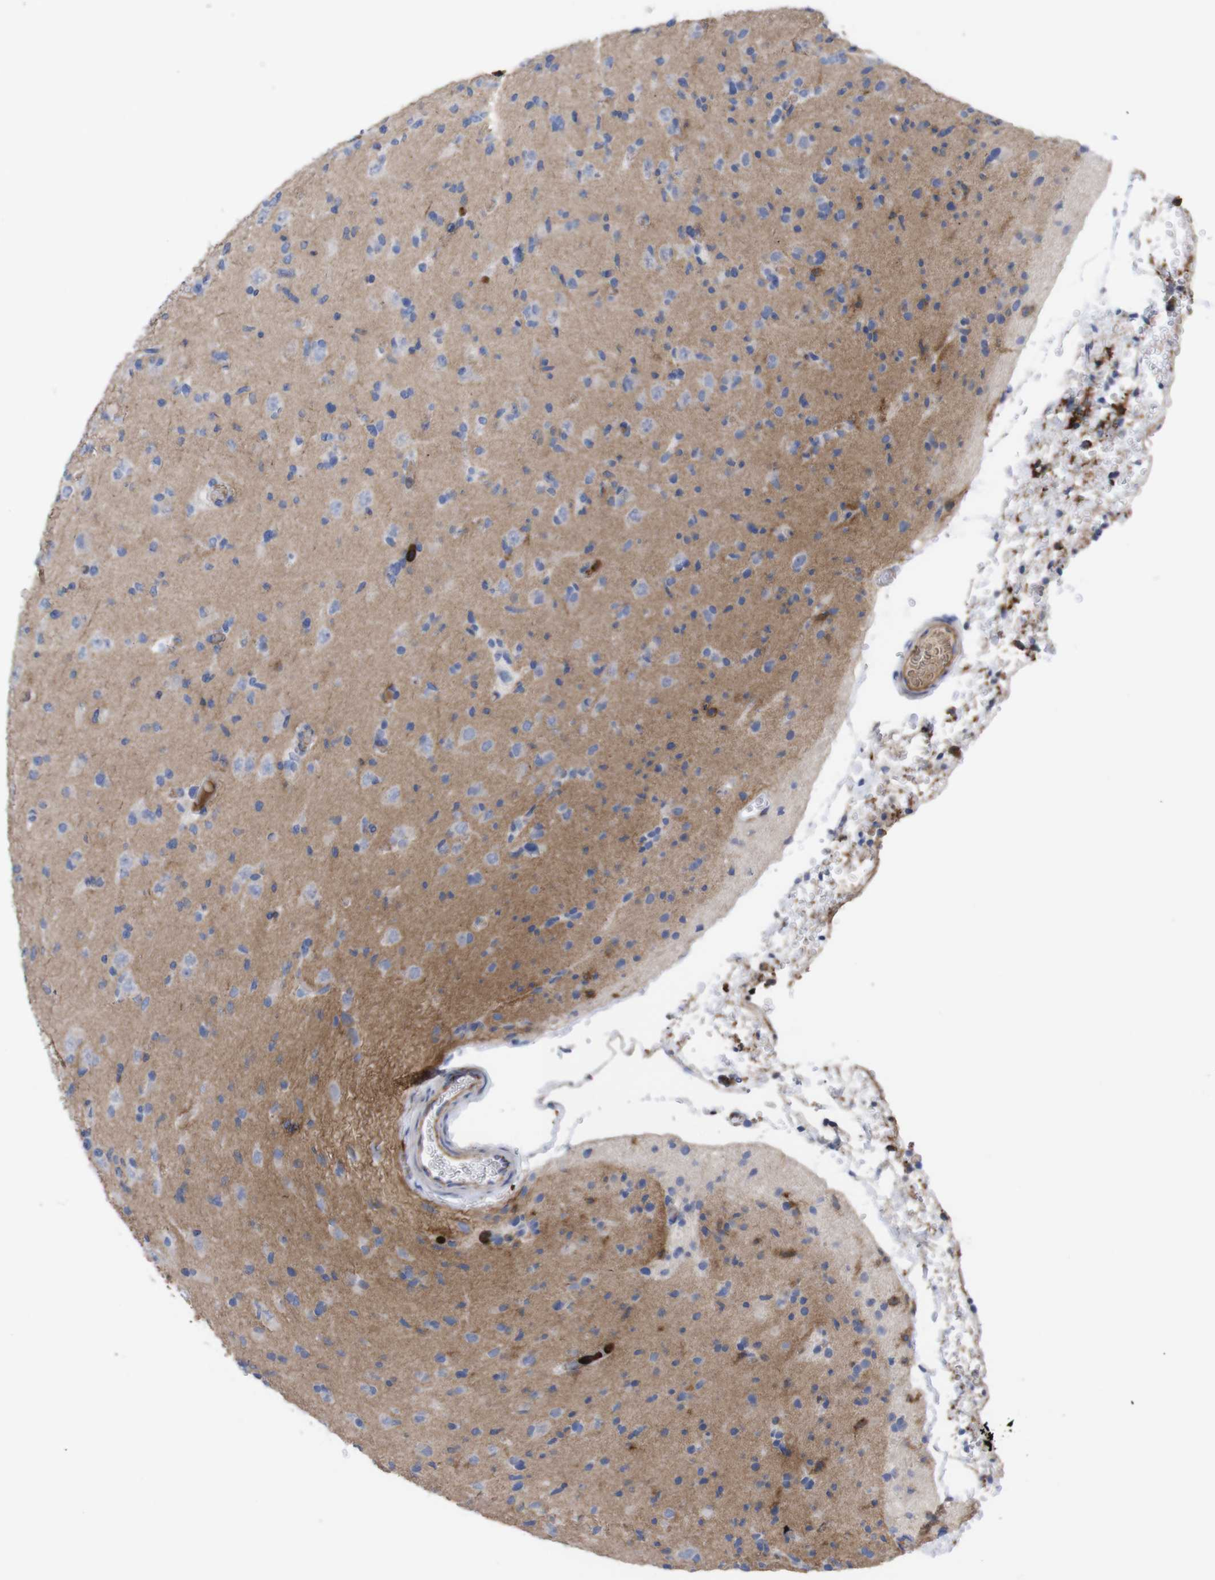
{"staining": {"intensity": "weak", "quantity": "<25%", "location": "cytoplasmic/membranous"}, "tissue": "glioma", "cell_type": "Tumor cells", "image_type": "cancer", "snomed": [{"axis": "morphology", "description": "Glioma, malignant, Low grade"}, {"axis": "topography", "description": "Brain"}], "caption": "There is no significant staining in tumor cells of glioma. (DAB (3,3'-diaminobenzidine) IHC with hematoxylin counter stain).", "gene": "C5AR1", "patient": {"sex": "female", "age": 22}}